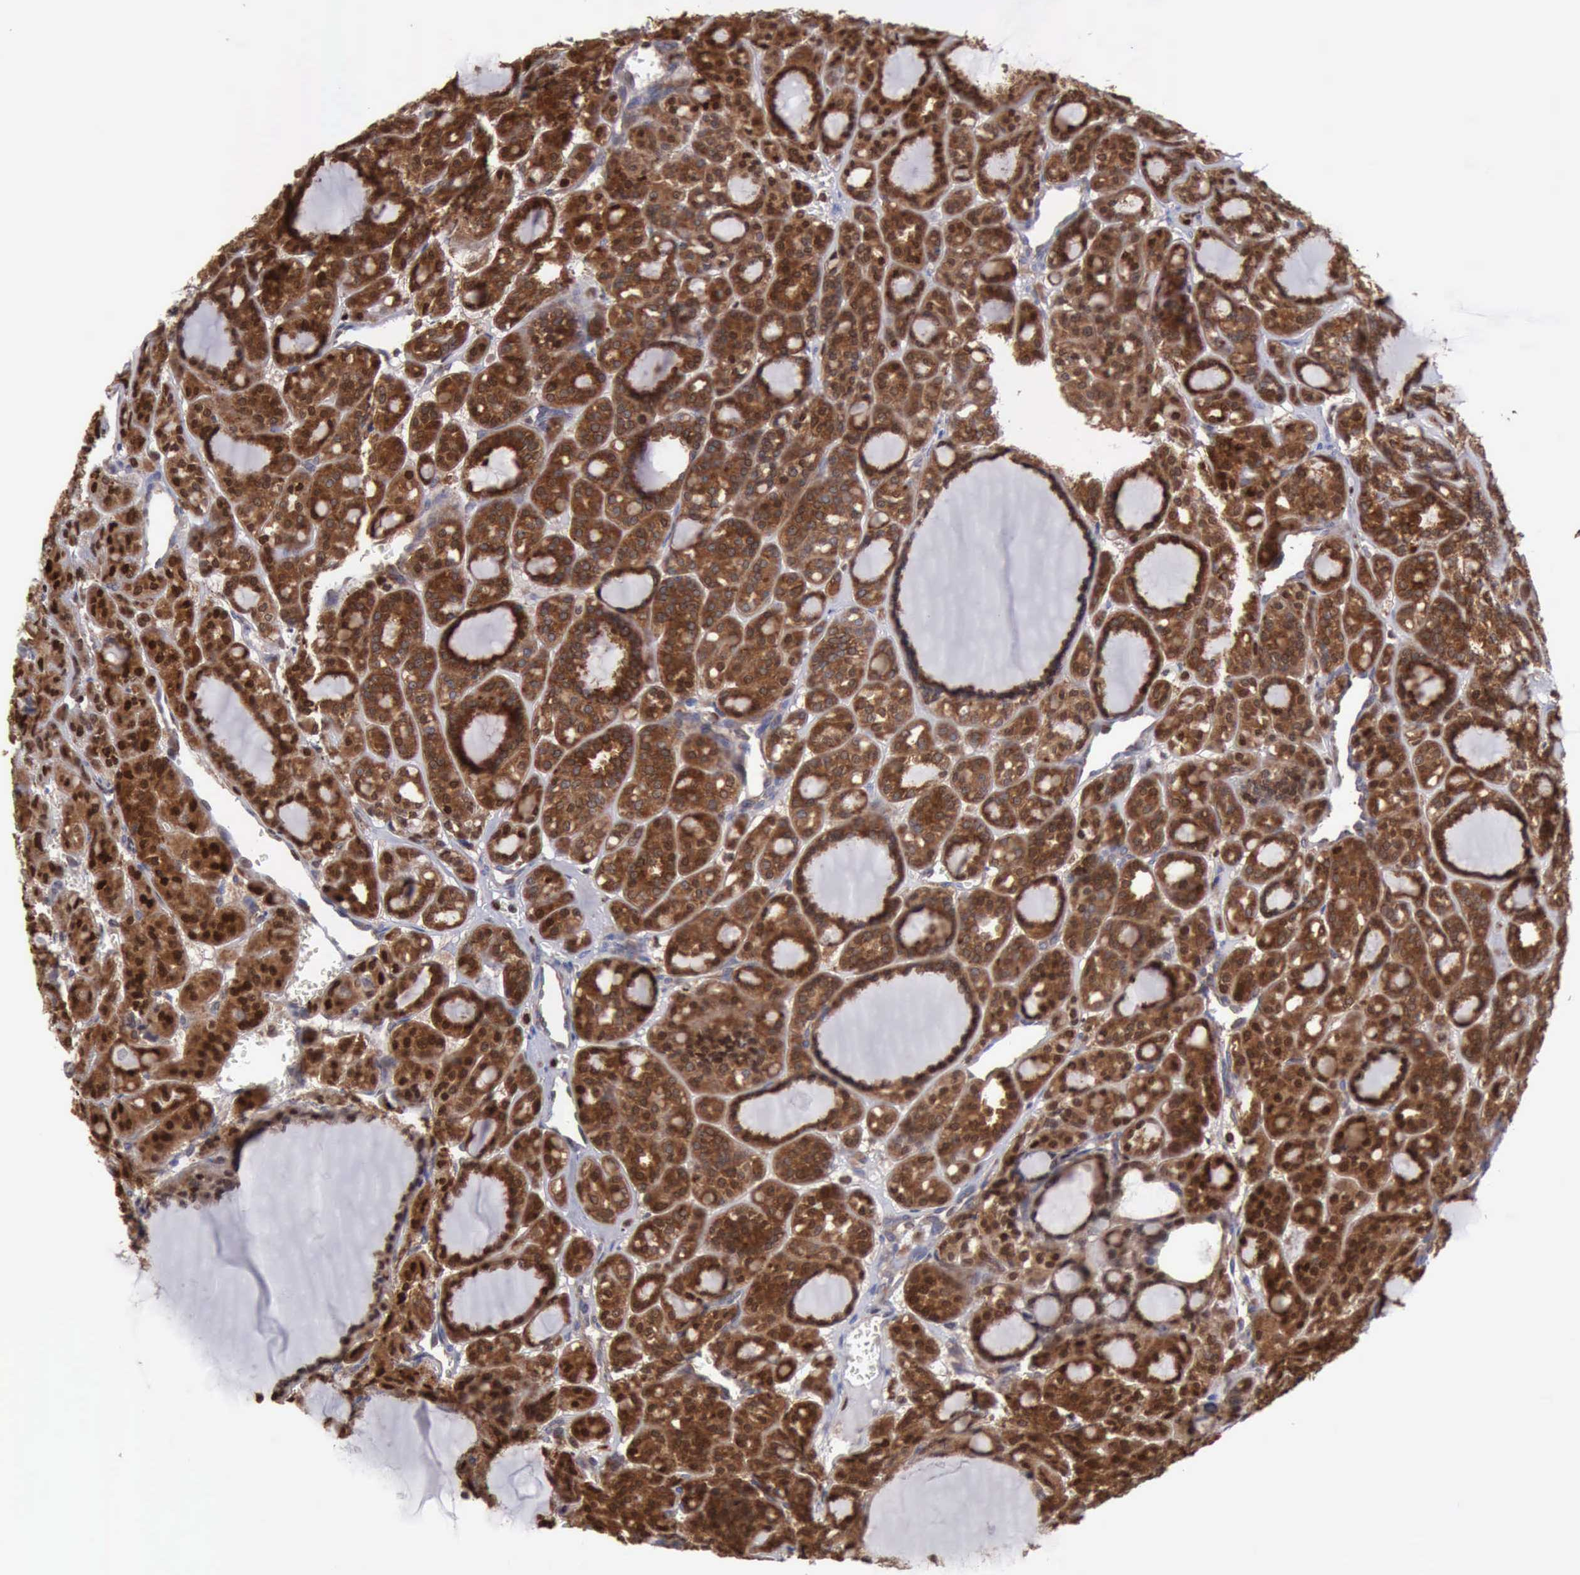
{"staining": {"intensity": "strong", "quantity": ">75%", "location": "cytoplasmic/membranous,nuclear"}, "tissue": "thyroid cancer", "cell_type": "Tumor cells", "image_type": "cancer", "snomed": [{"axis": "morphology", "description": "Follicular adenoma carcinoma, NOS"}, {"axis": "topography", "description": "Thyroid gland"}], "caption": "An immunohistochemistry (IHC) photomicrograph of neoplastic tissue is shown. Protein staining in brown labels strong cytoplasmic/membranous and nuclear positivity in thyroid cancer within tumor cells.", "gene": "PDCD4", "patient": {"sex": "female", "age": 71}}